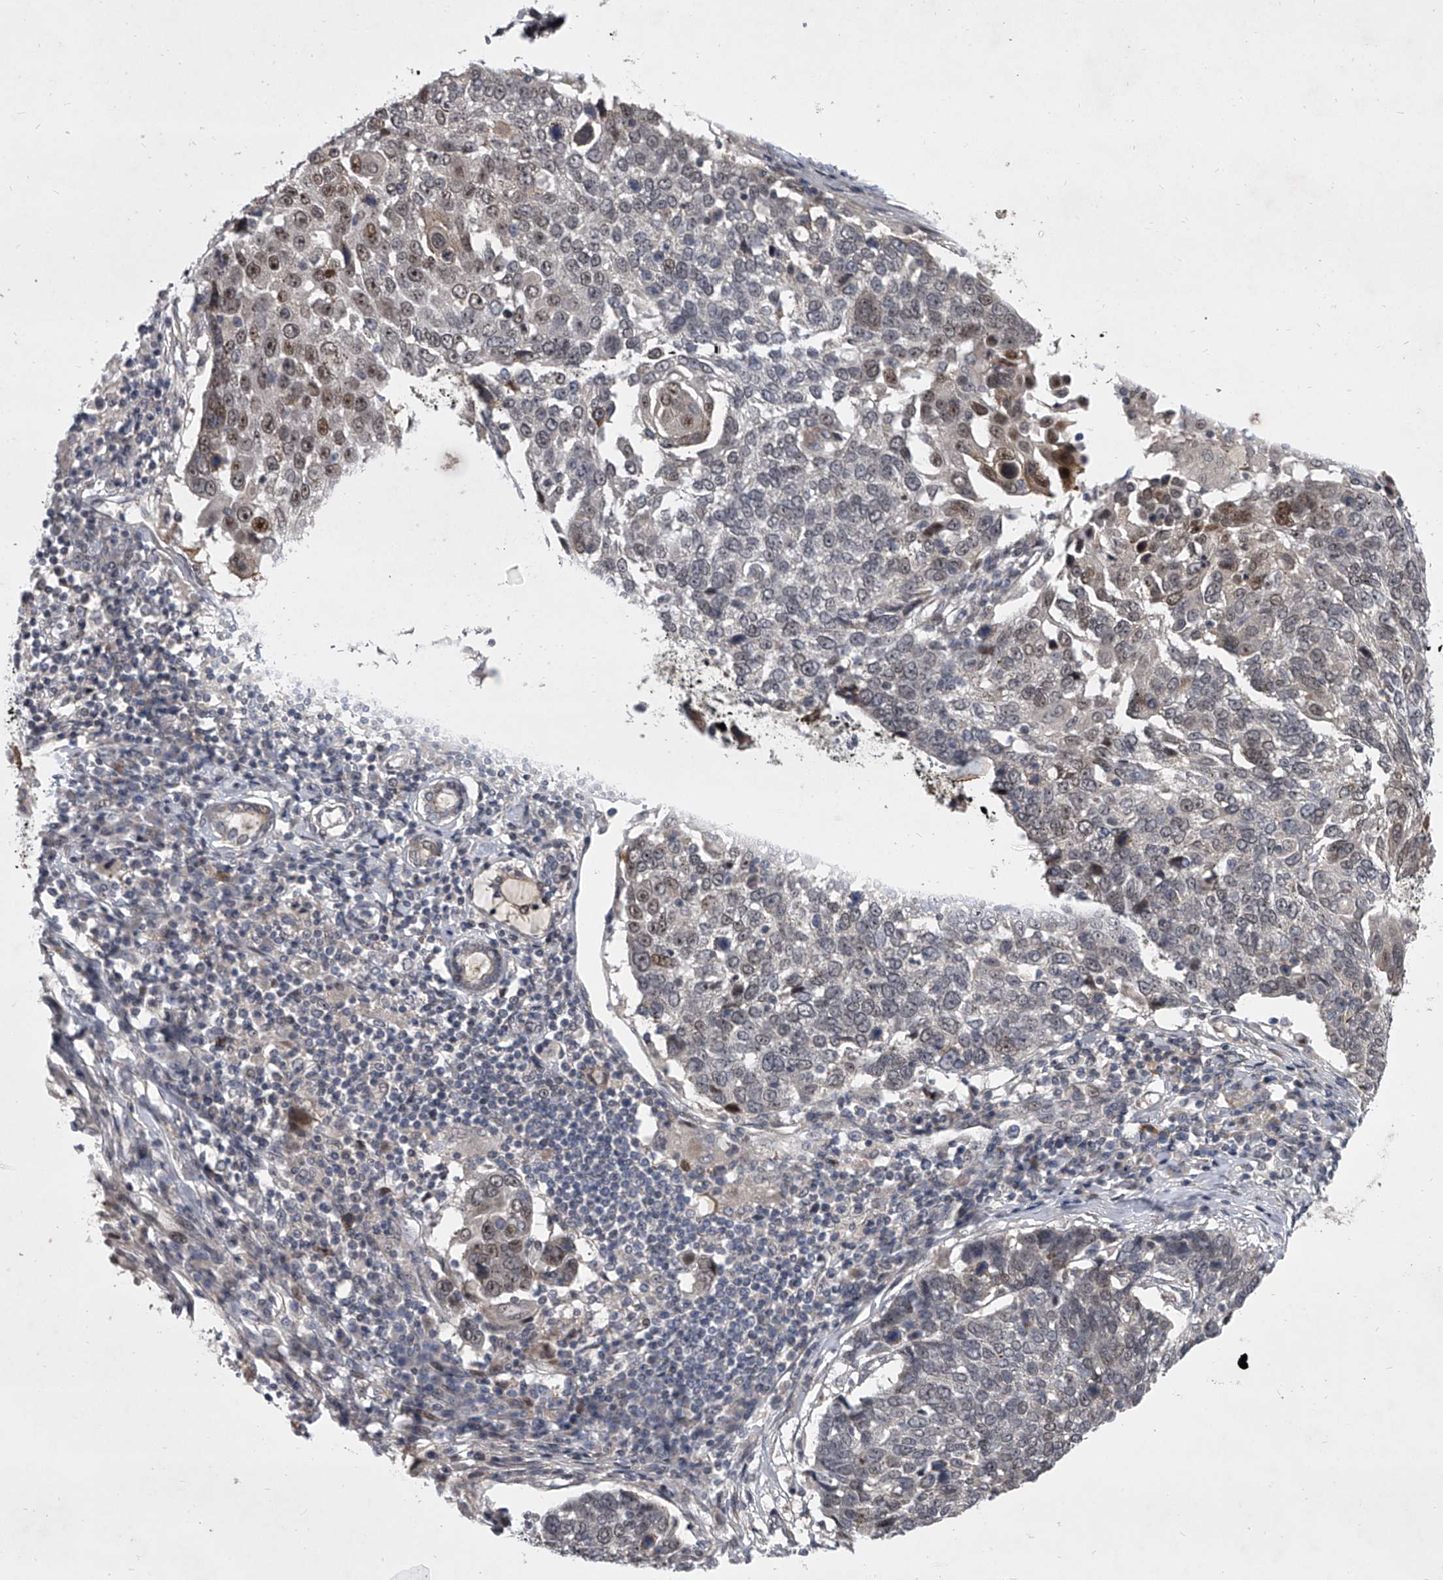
{"staining": {"intensity": "moderate", "quantity": "<25%", "location": "nuclear"}, "tissue": "lung cancer", "cell_type": "Tumor cells", "image_type": "cancer", "snomed": [{"axis": "morphology", "description": "Squamous cell carcinoma, NOS"}, {"axis": "topography", "description": "Lung"}], "caption": "Tumor cells demonstrate moderate nuclear positivity in approximately <25% of cells in lung cancer. The staining was performed using DAB (3,3'-diaminobenzidine), with brown indicating positive protein expression. Nuclei are stained blue with hematoxylin.", "gene": "HEATR6", "patient": {"sex": "male", "age": 66}}